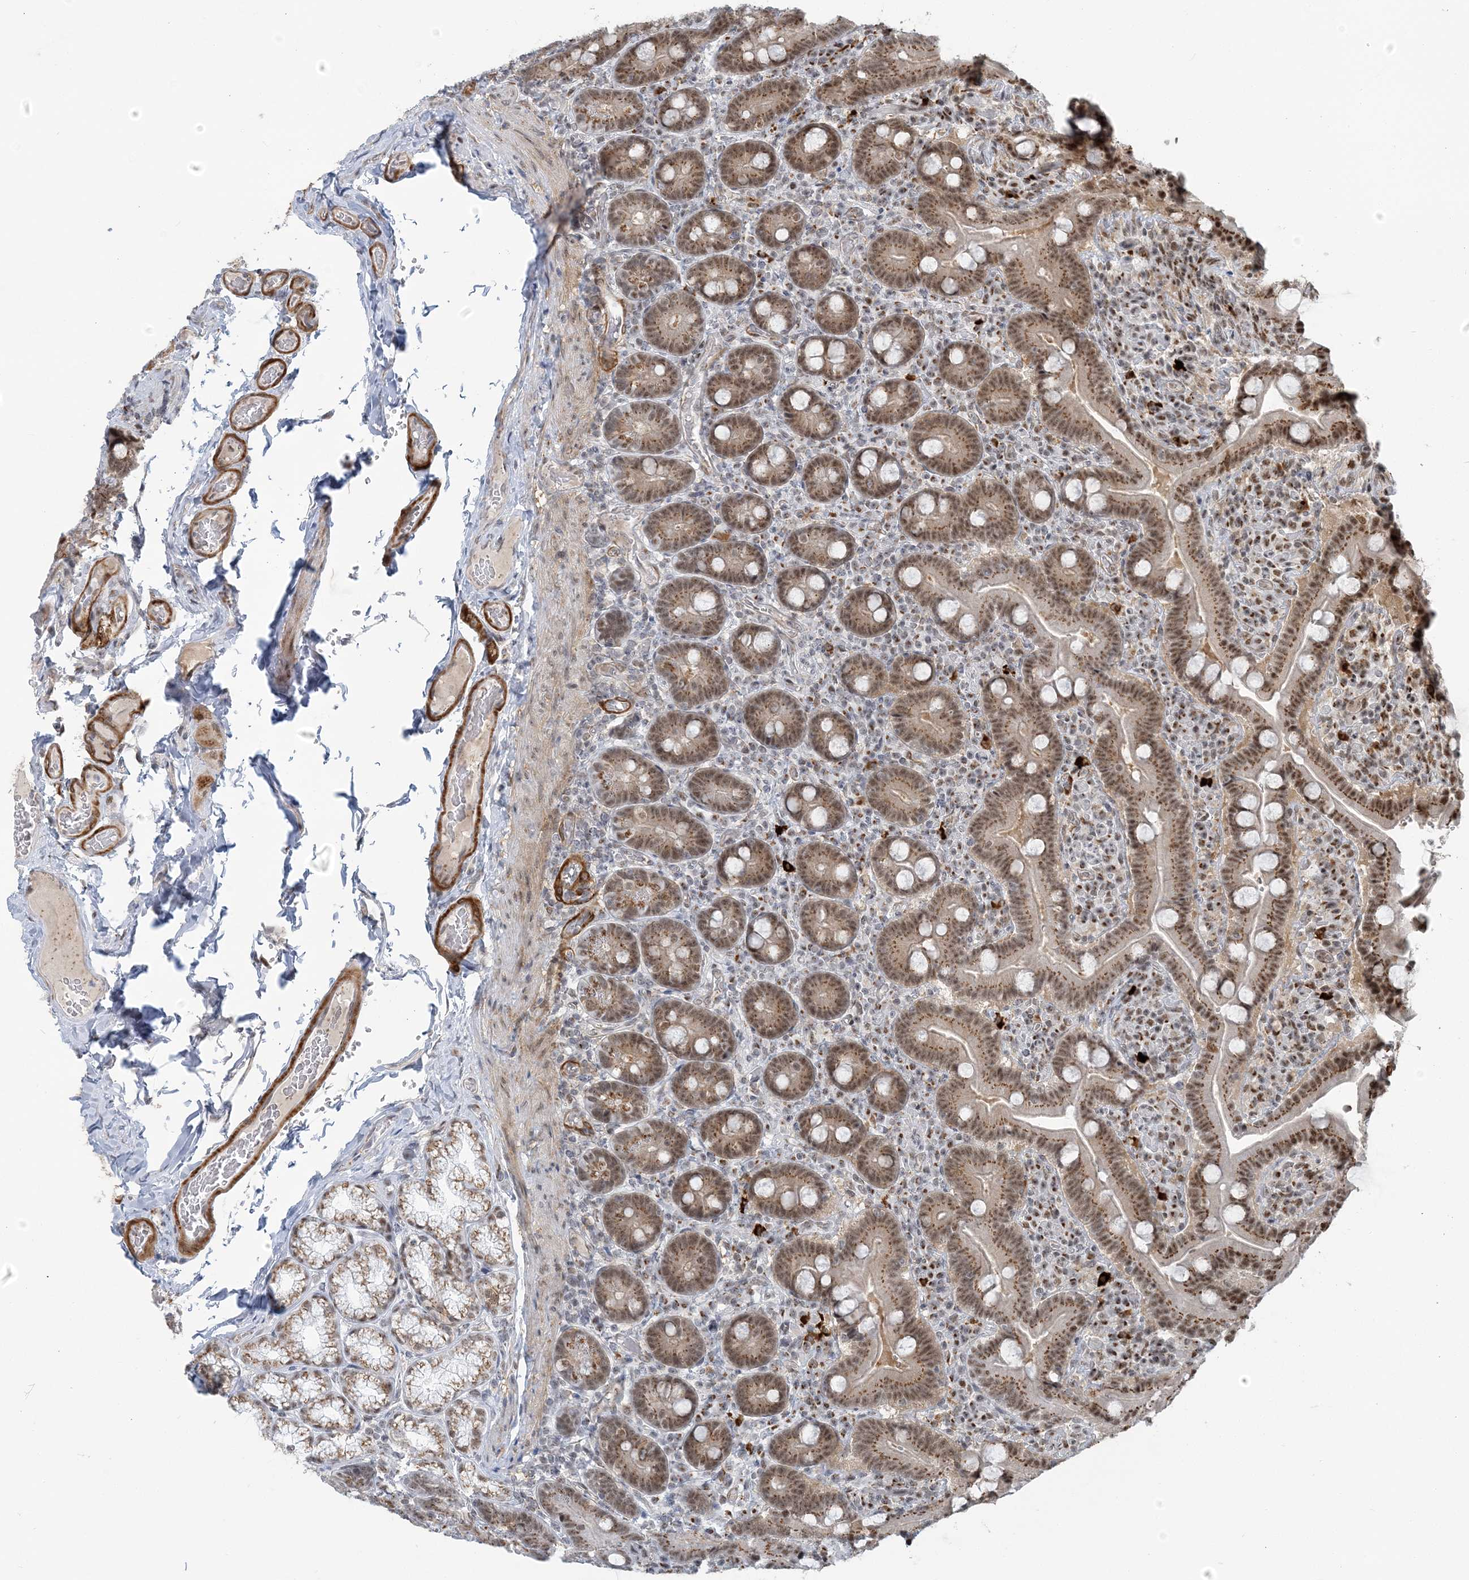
{"staining": {"intensity": "moderate", "quantity": ">75%", "location": "cytoplasmic/membranous,nuclear"}, "tissue": "duodenum", "cell_type": "Glandular cells", "image_type": "normal", "snomed": [{"axis": "morphology", "description": "Normal tissue, NOS"}, {"axis": "topography", "description": "Duodenum"}], "caption": "A photomicrograph of duodenum stained for a protein reveals moderate cytoplasmic/membranous,nuclear brown staining in glandular cells.", "gene": "PLRG1", "patient": {"sex": "female", "age": 62}}